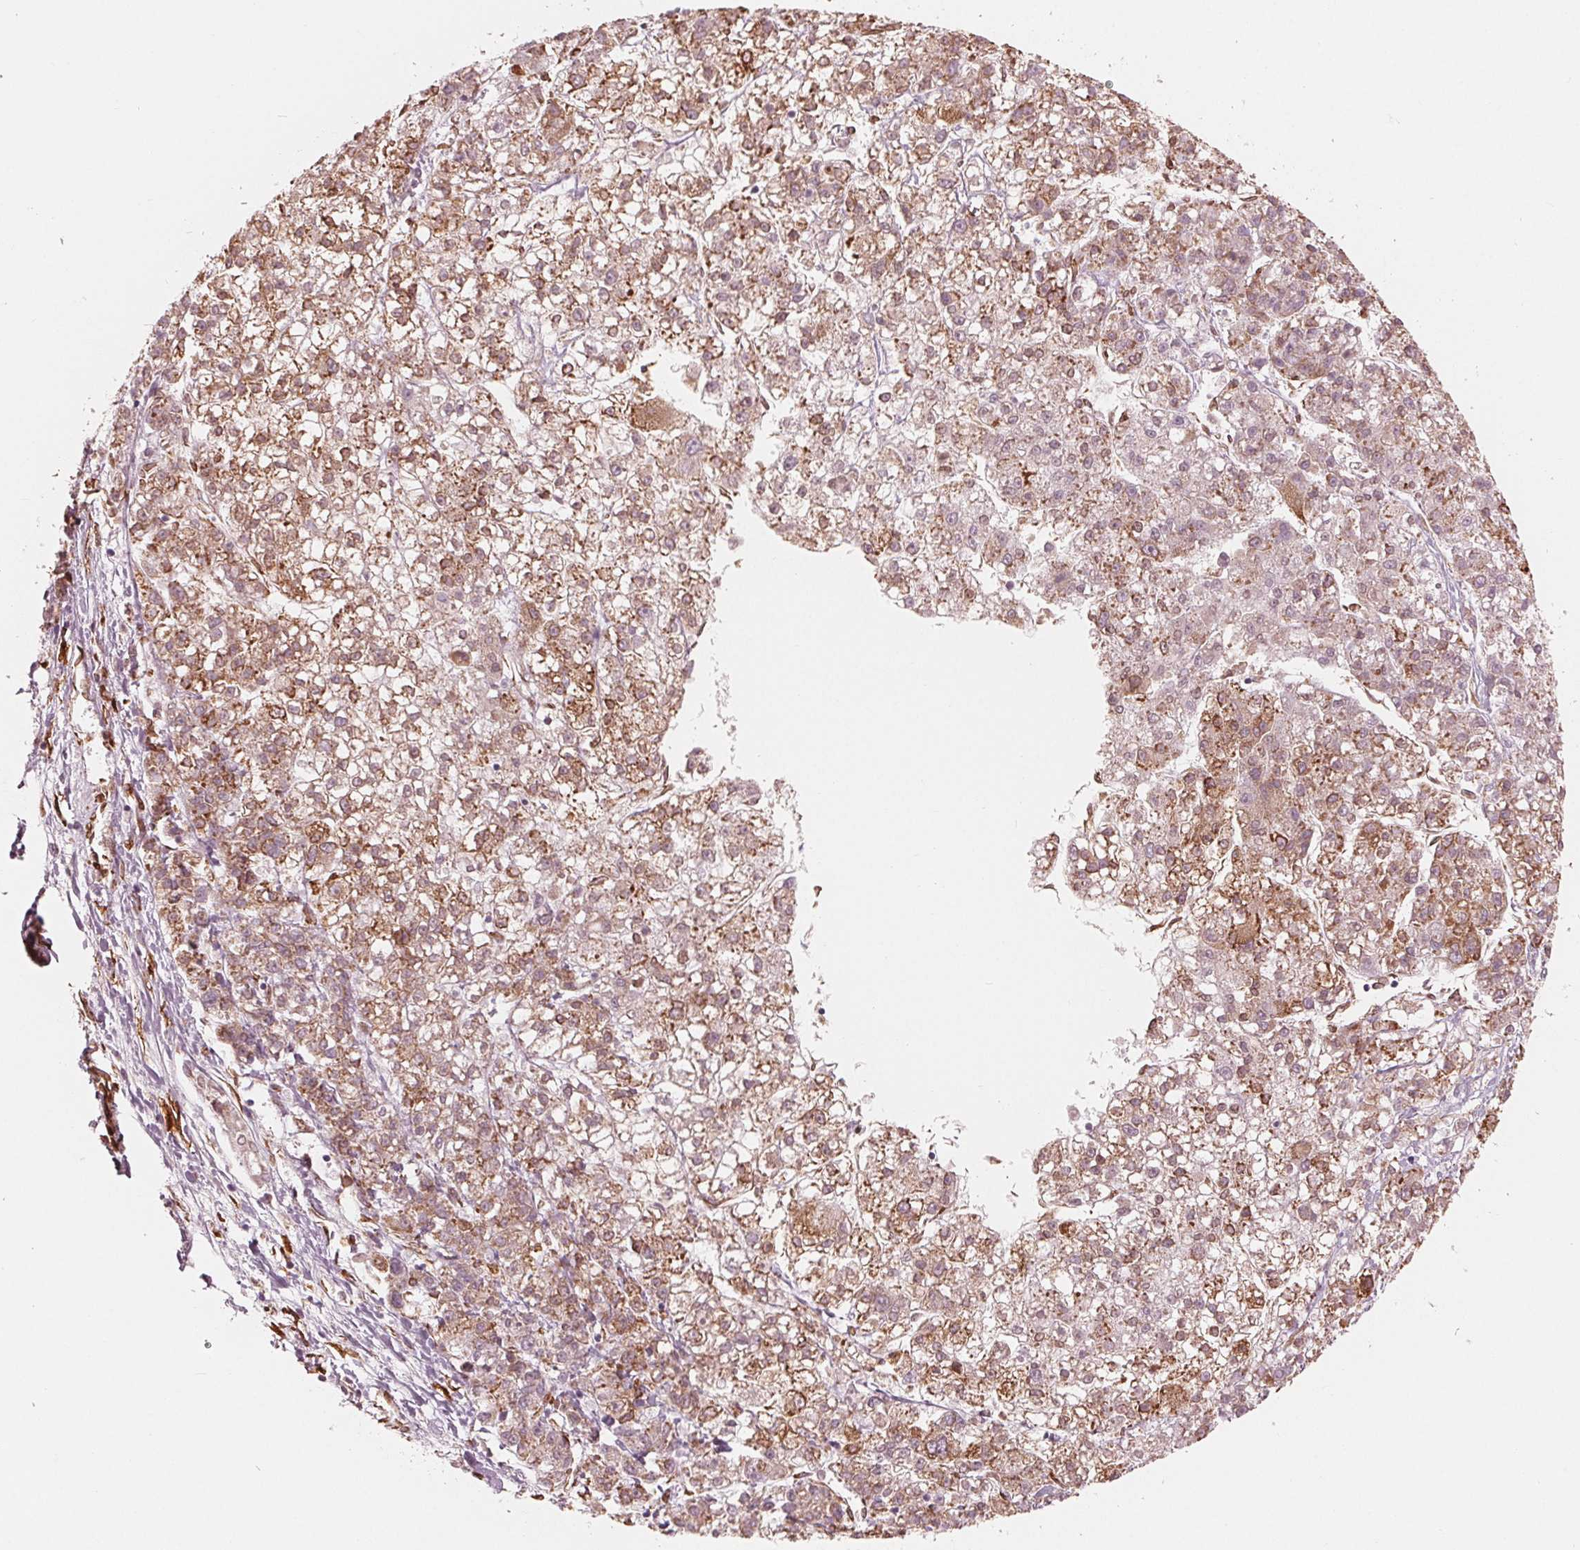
{"staining": {"intensity": "moderate", "quantity": ">75%", "location": "cytoplasmic/membranous"}, "tissue": "liver cancer", "cell_type": "Tumor cells", "image_type": "cancer", "snomed": [{"axis": "morphology", "description": "Carcinoma, Hepatocellular, NOS"}, {"axis": "topography", "description": "Liver"}], "caption": "A brown stain shows moderate cytoplasmic/membranous positivity of a protein in human hepatocellular carcinoma (liver) tumor cells. The staining was performed using DAB to visualize the protein expression in brown, while the nuclei were stained in blue with hematoxylin (Magnification: 20x).", "gene": "IKBIP", "patient": {"sex": "male", "age": 56}}